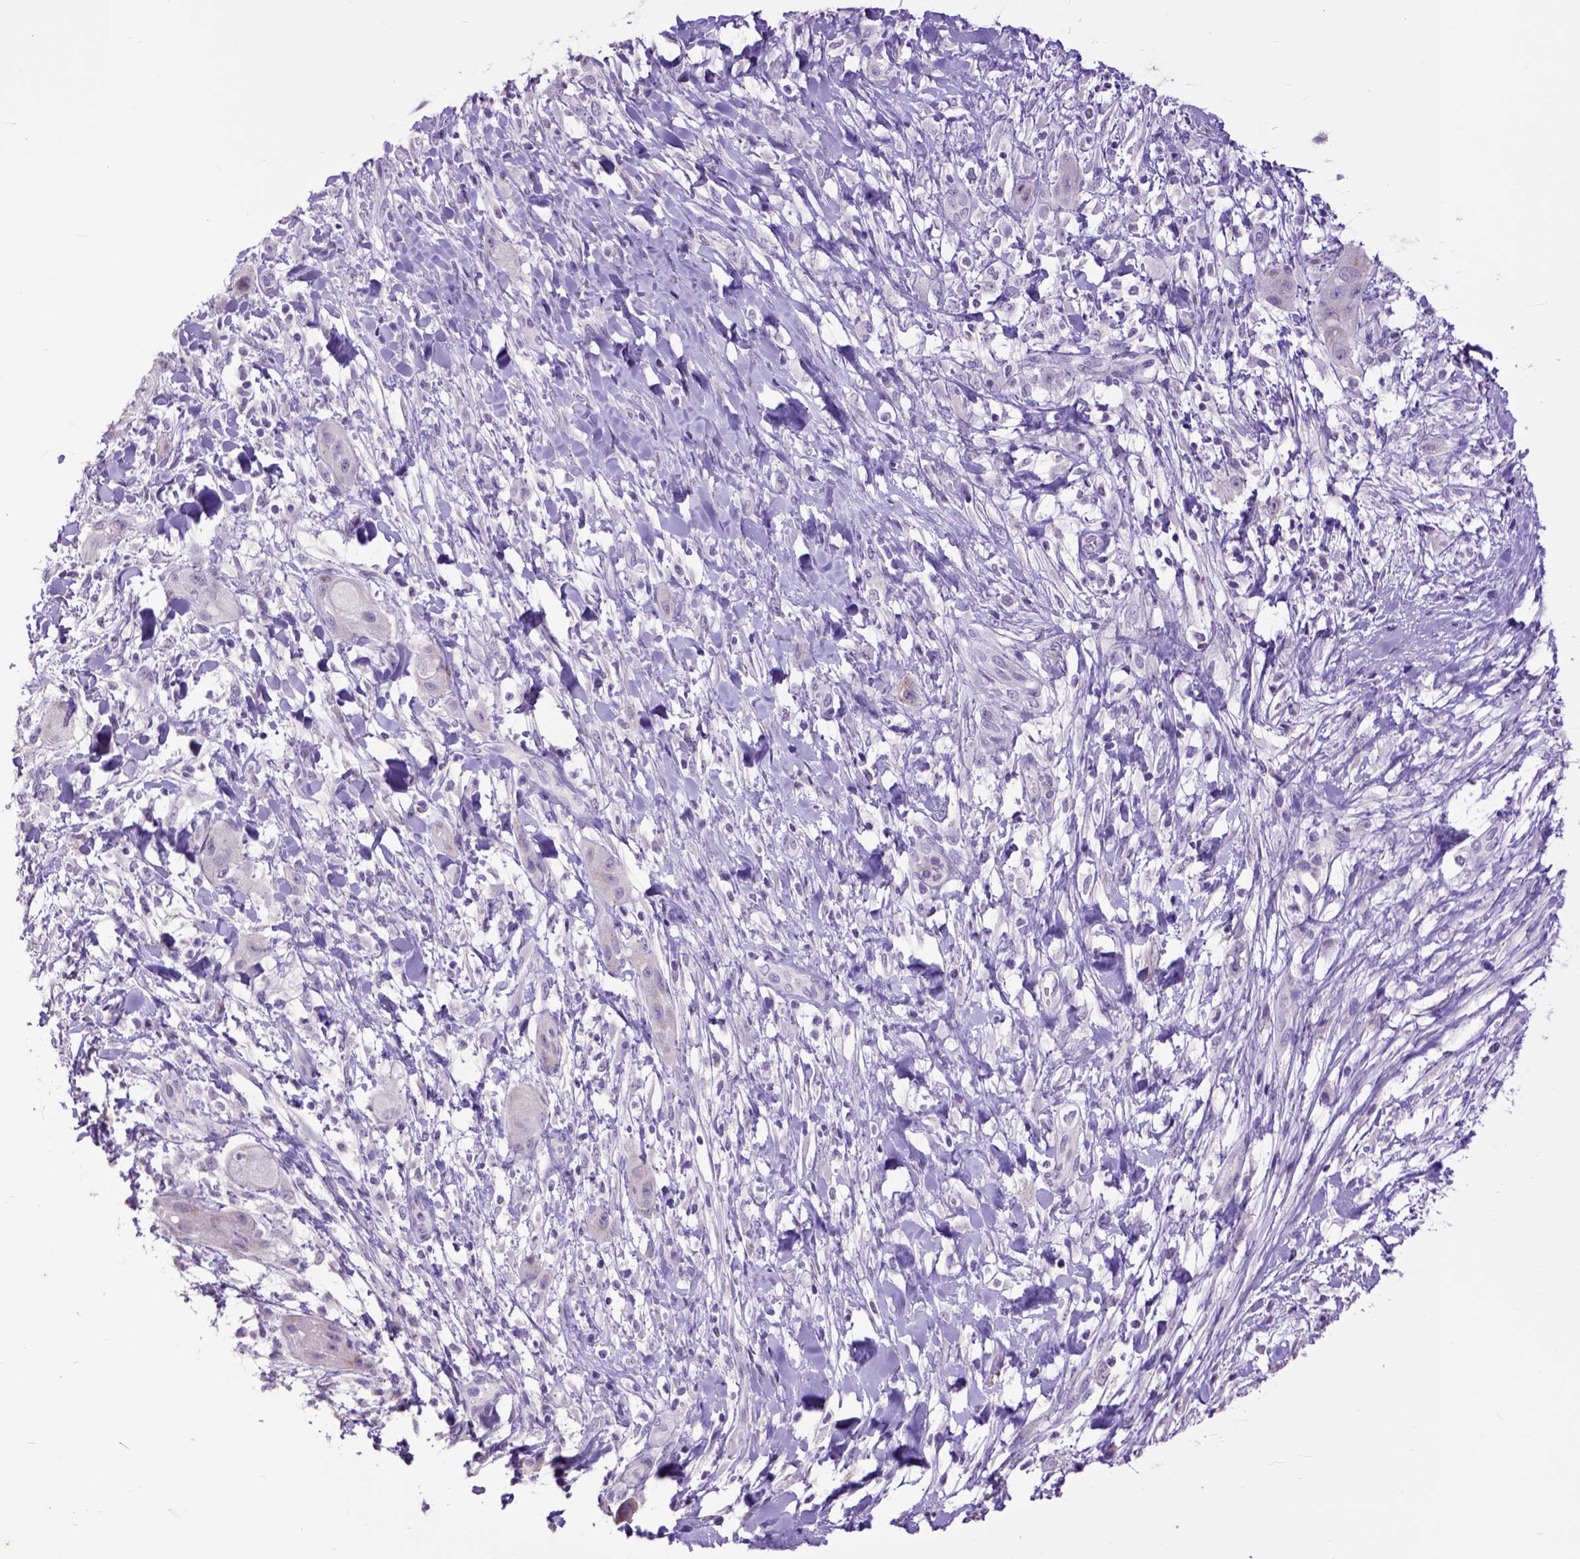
{"staining": {"intensity": "negative", "quantity": "none", "location": "none"}, "tissue": "skin cancer", "cell_type": "Tumor cells", "image_type": "cancer", "snomed": [{"axis": "morphology", "description": "Squamous cell carcinoma, NOS"}, {"axis": "topography", "description": "Skin"}], "caption": "The image shows no staining of tumor cells in skin cancer (squamous cell carcinoma).", "gene": "RAB25", "patient": {"sex": "male", "age": 62}}